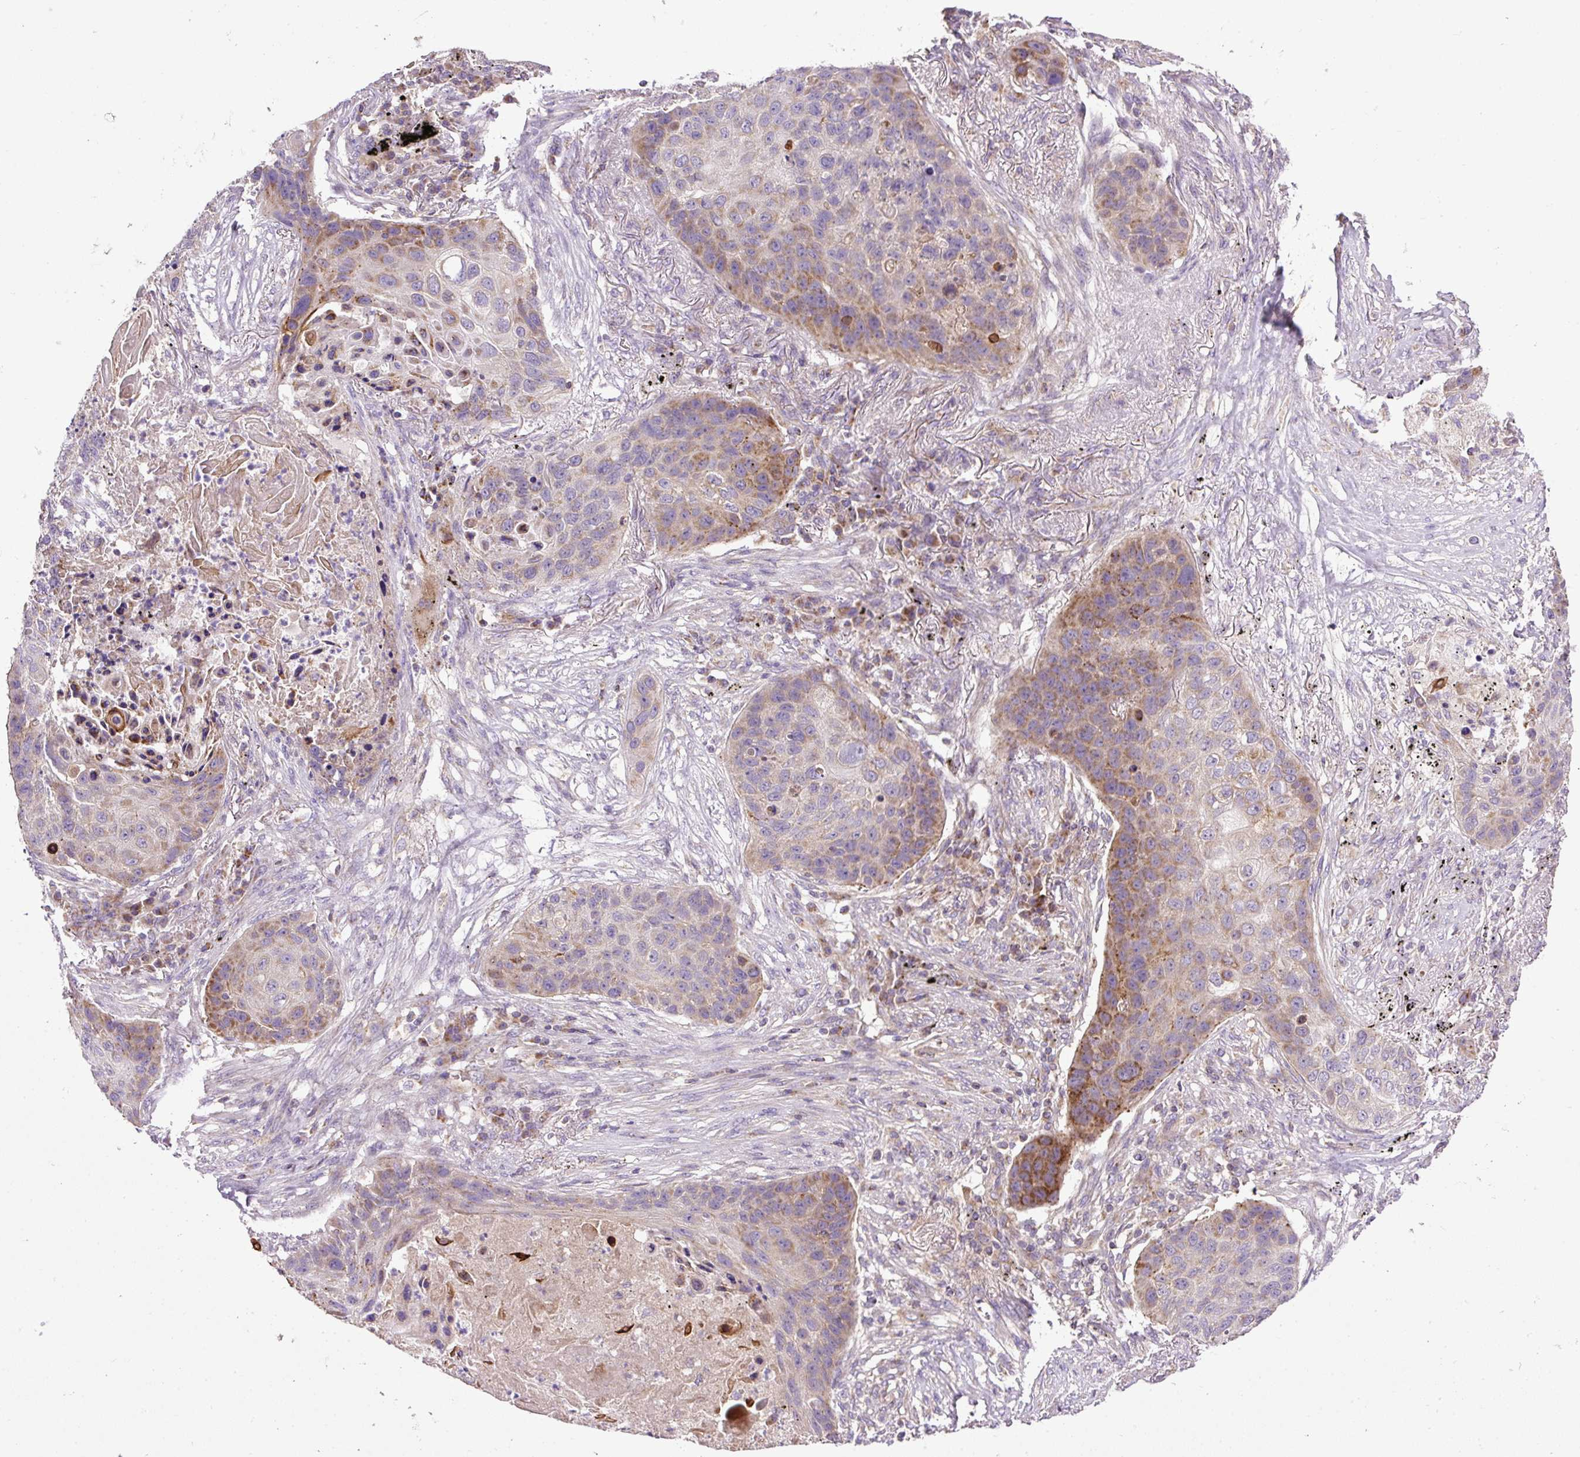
{"staining": {"intensity": "moderate", "quantity": "25%-75%", "location": "cytoplasmic/membranous"}, "tissue": "lung cancer", "cell_type": "Tumor cells", "image_type": "cancer", "snomed": [{"axis": "morphology", "description": "Squamous cell carcinoma, NOS"}, {"axis": "topography", "description": "Lung"}], "caption": "Immunohistochemical staining of lung squamous cell carcinoma exhibits medium levels of moderate cytoplasmic/membranous positivity in about 25%-75% of tumor cells. The protein of interest is stained brown, and the nuclei are stained in blue (DAB (3,3'-diaminobenzidine) IHC with brightfield microscopy, high magnification).", "gene": "ZNF547", "patient": {"sex": "female", "age": 63}}